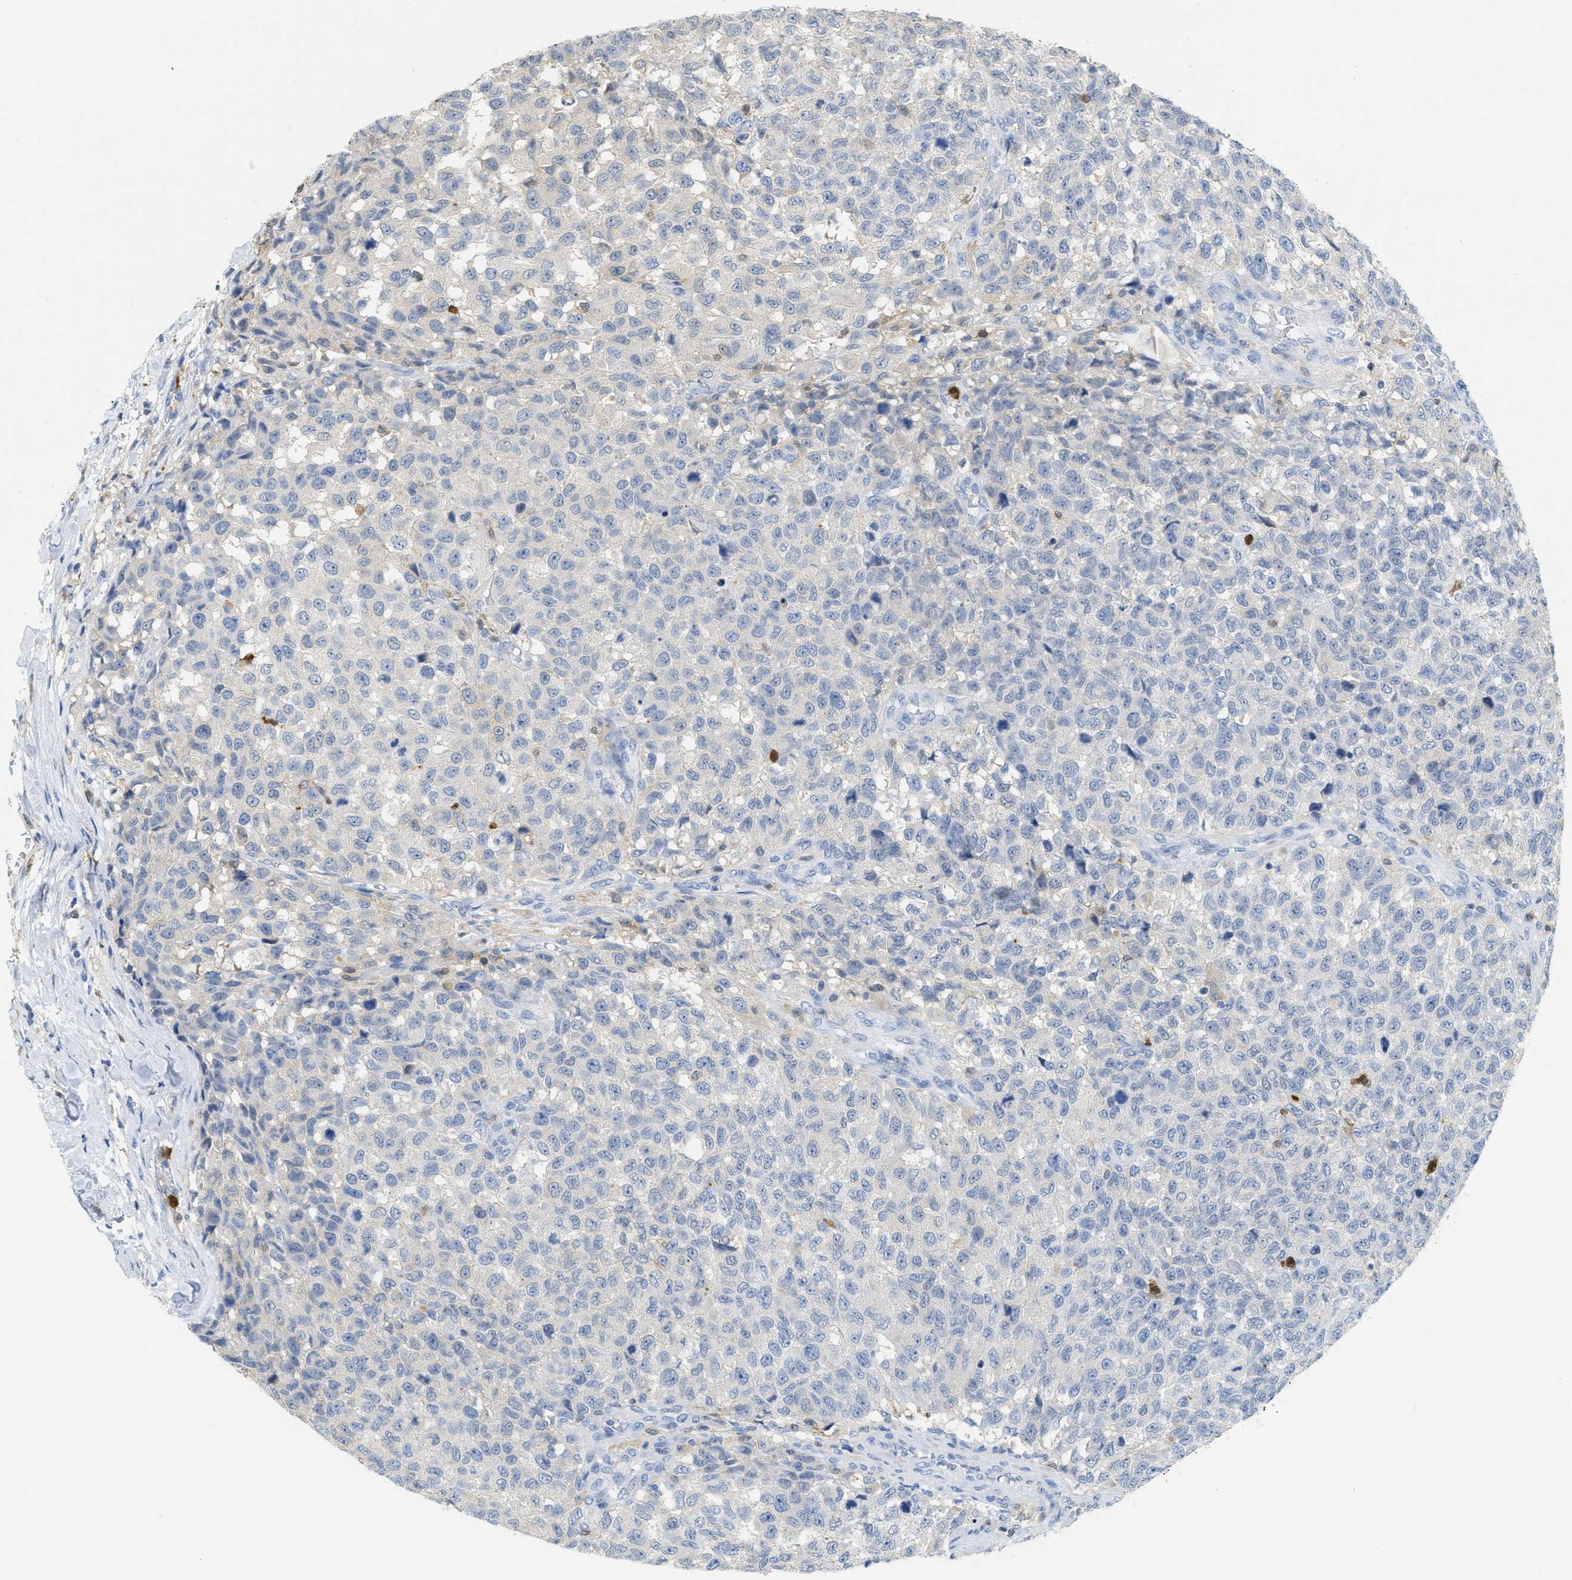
{"staining": {"intensity": "negative", "quantity": "none", "location": "none"}, "tissue": "testis cancer", "cell_type": "Tumor cells", "image_type": "cancer", "snomed": [{"axis": "morphology", "description": "Seminoma, NOS"}, {"axis": "topography", "description": "Testis"}], "caption": "DAB immunohistochemical staining of seminoma (testis) shows no significant expression in tumor cells.", "gene": "SERPINB1", "patient": {"sex": "male", "age": 59}}